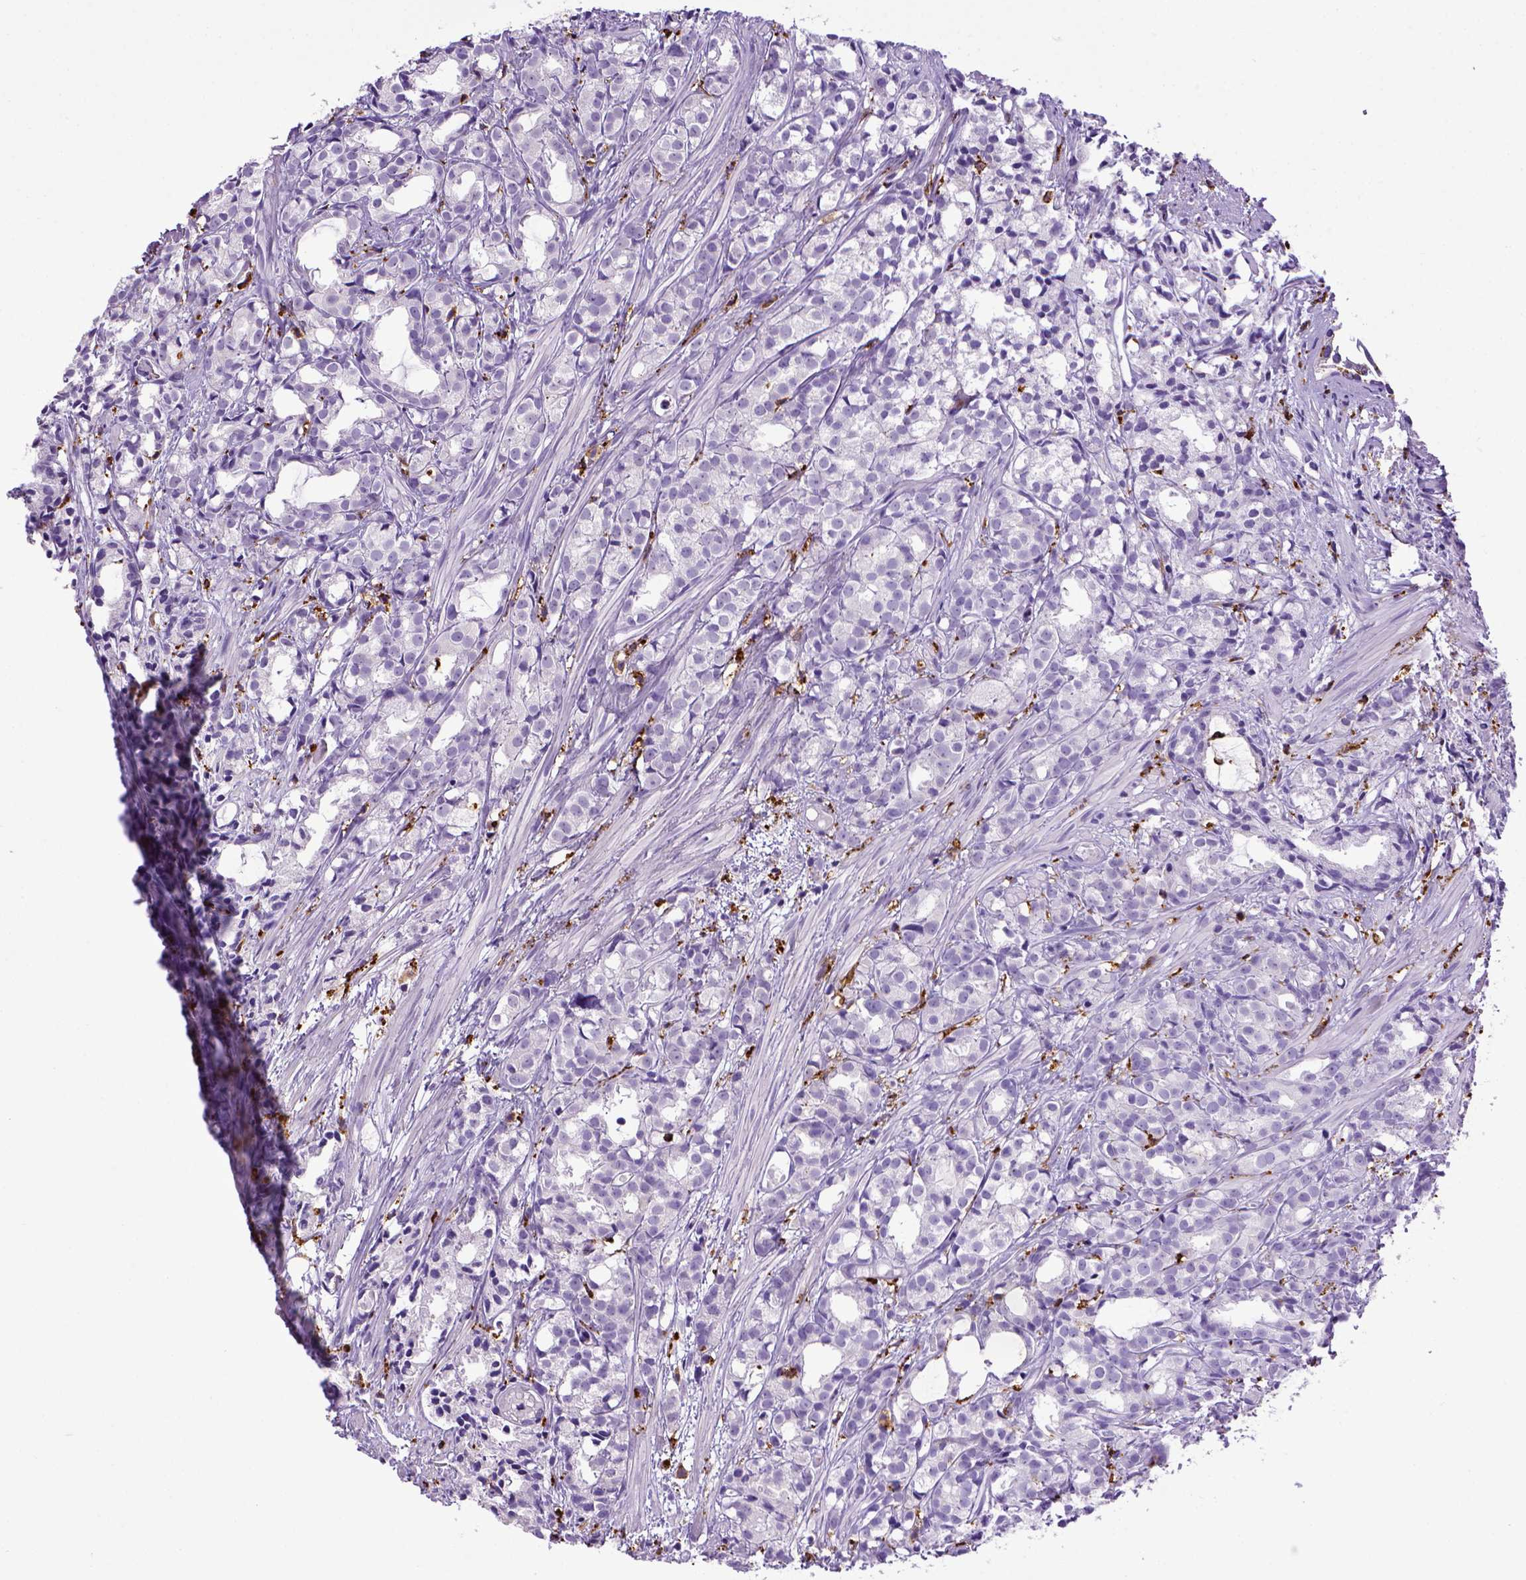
{"staining": {"intensity": "negative", "quantity": "none", "location": "none"}, "tissue": "prostate cancer", "cell_type": "Tumor cells", "image_type": "cancer", "snomed": [{"axis": "morphology", "description": "Adenocarcinoma, High grade"}, {"axis": "topography", "description": "Prostate"}], "caption": "DAB (3,3'-diaminobenzidine) immunohistochemical staining of human prostate cancer displays no significant positivity in tumor cells.", "gene": "CD68", "patient": {"sex": "male", "age": 79}}